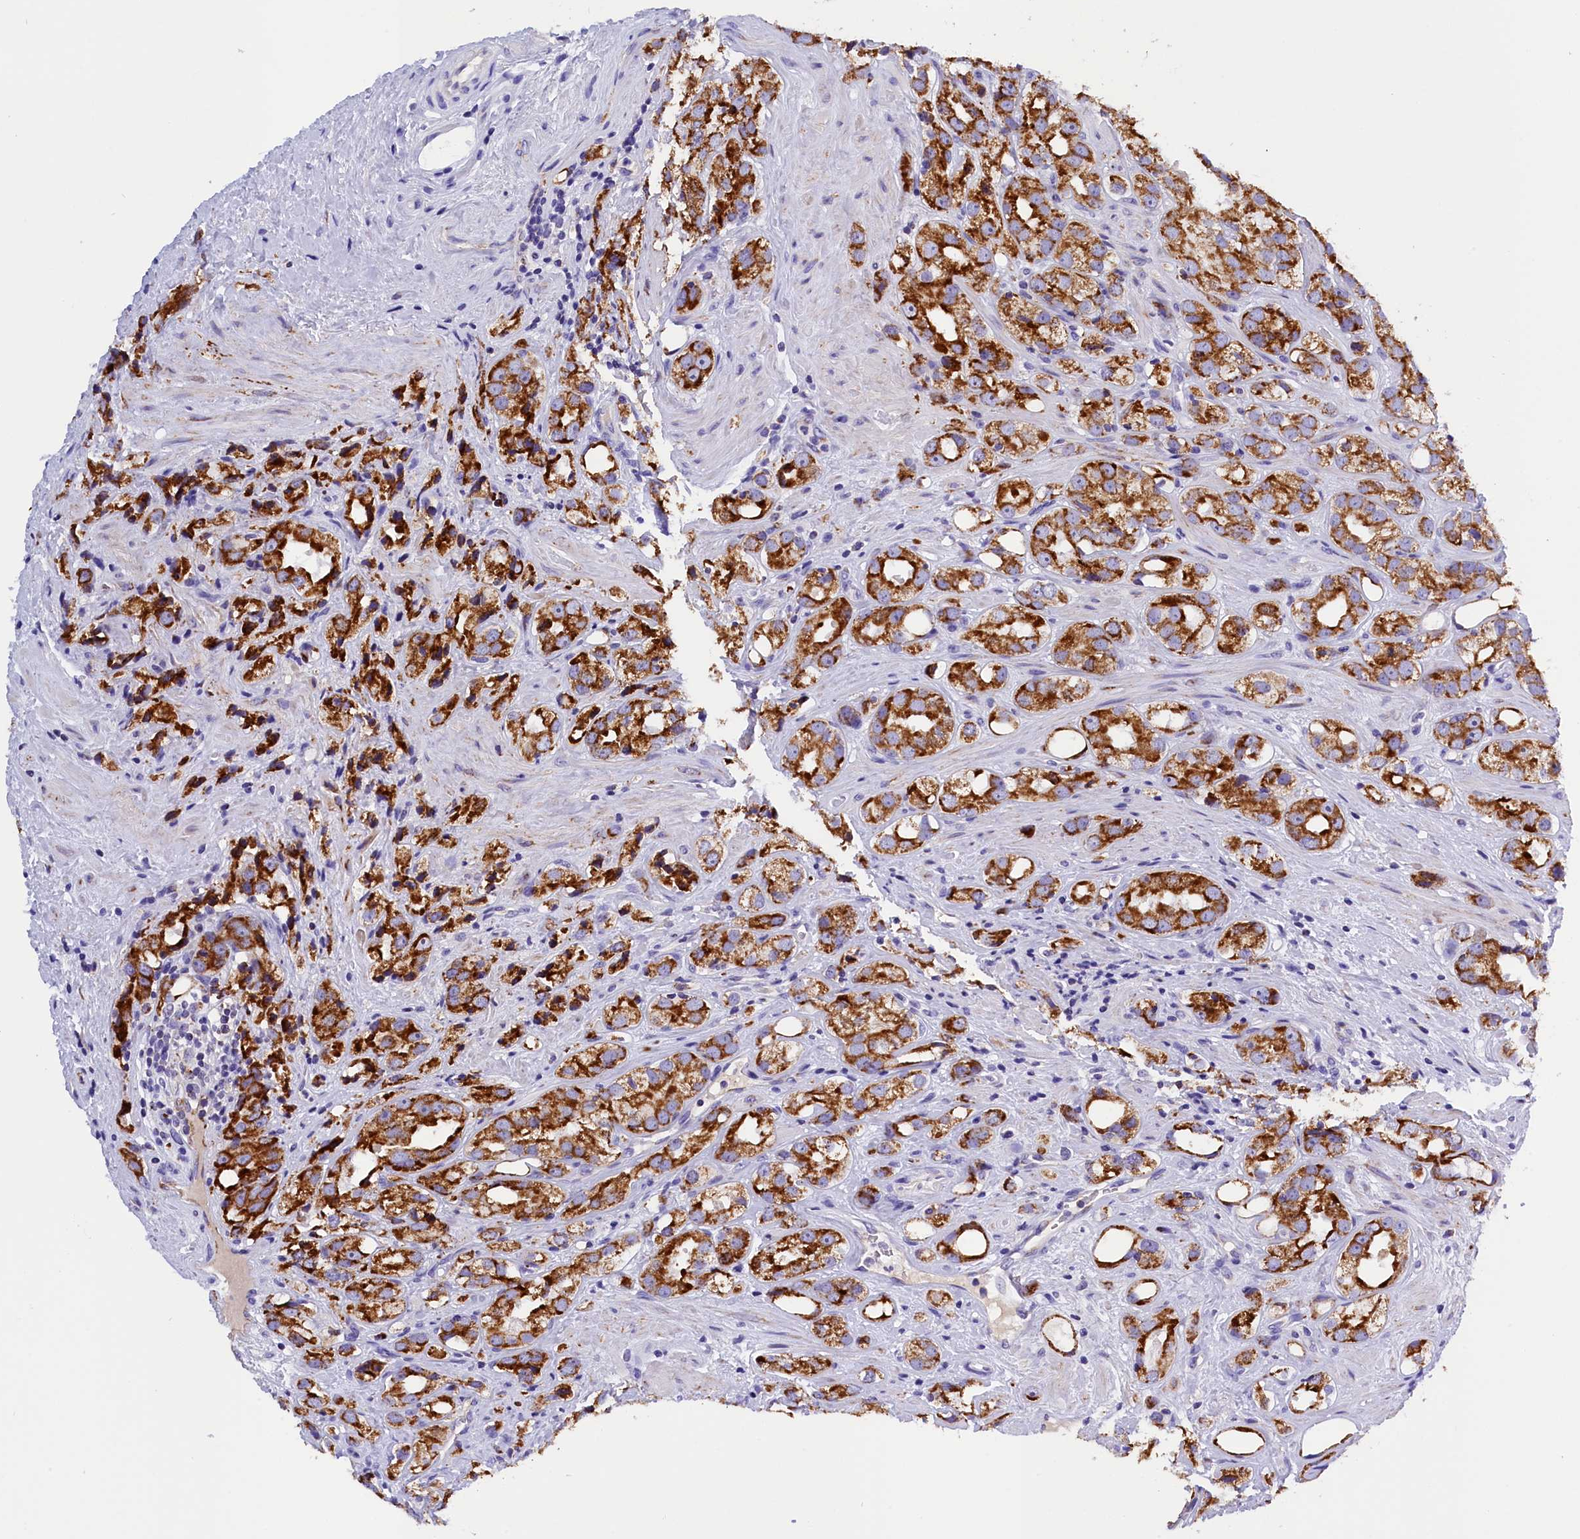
{"staining": {"intensity": "strong", "quantity": ">75%", "location": "cytoplasmic/membranous"}, "tissue": "prostate cancer", "cell_type": "Tumor cells", "image_type": "cancer", "snomed": [{"axis": "morphology", "description": "Adenocarcinoma, NOS"}, {"axis": "topography", "description": "Prostate"}], "caption": "Immunohistochemistry (IHC) of prostate adenocarcinoma demonstrates high levels of strong cytoplasmic/membranous staining in about >75% of tumor cells.", "gene": "ABAT", "patient": {"sex": "male", "age": 79}}